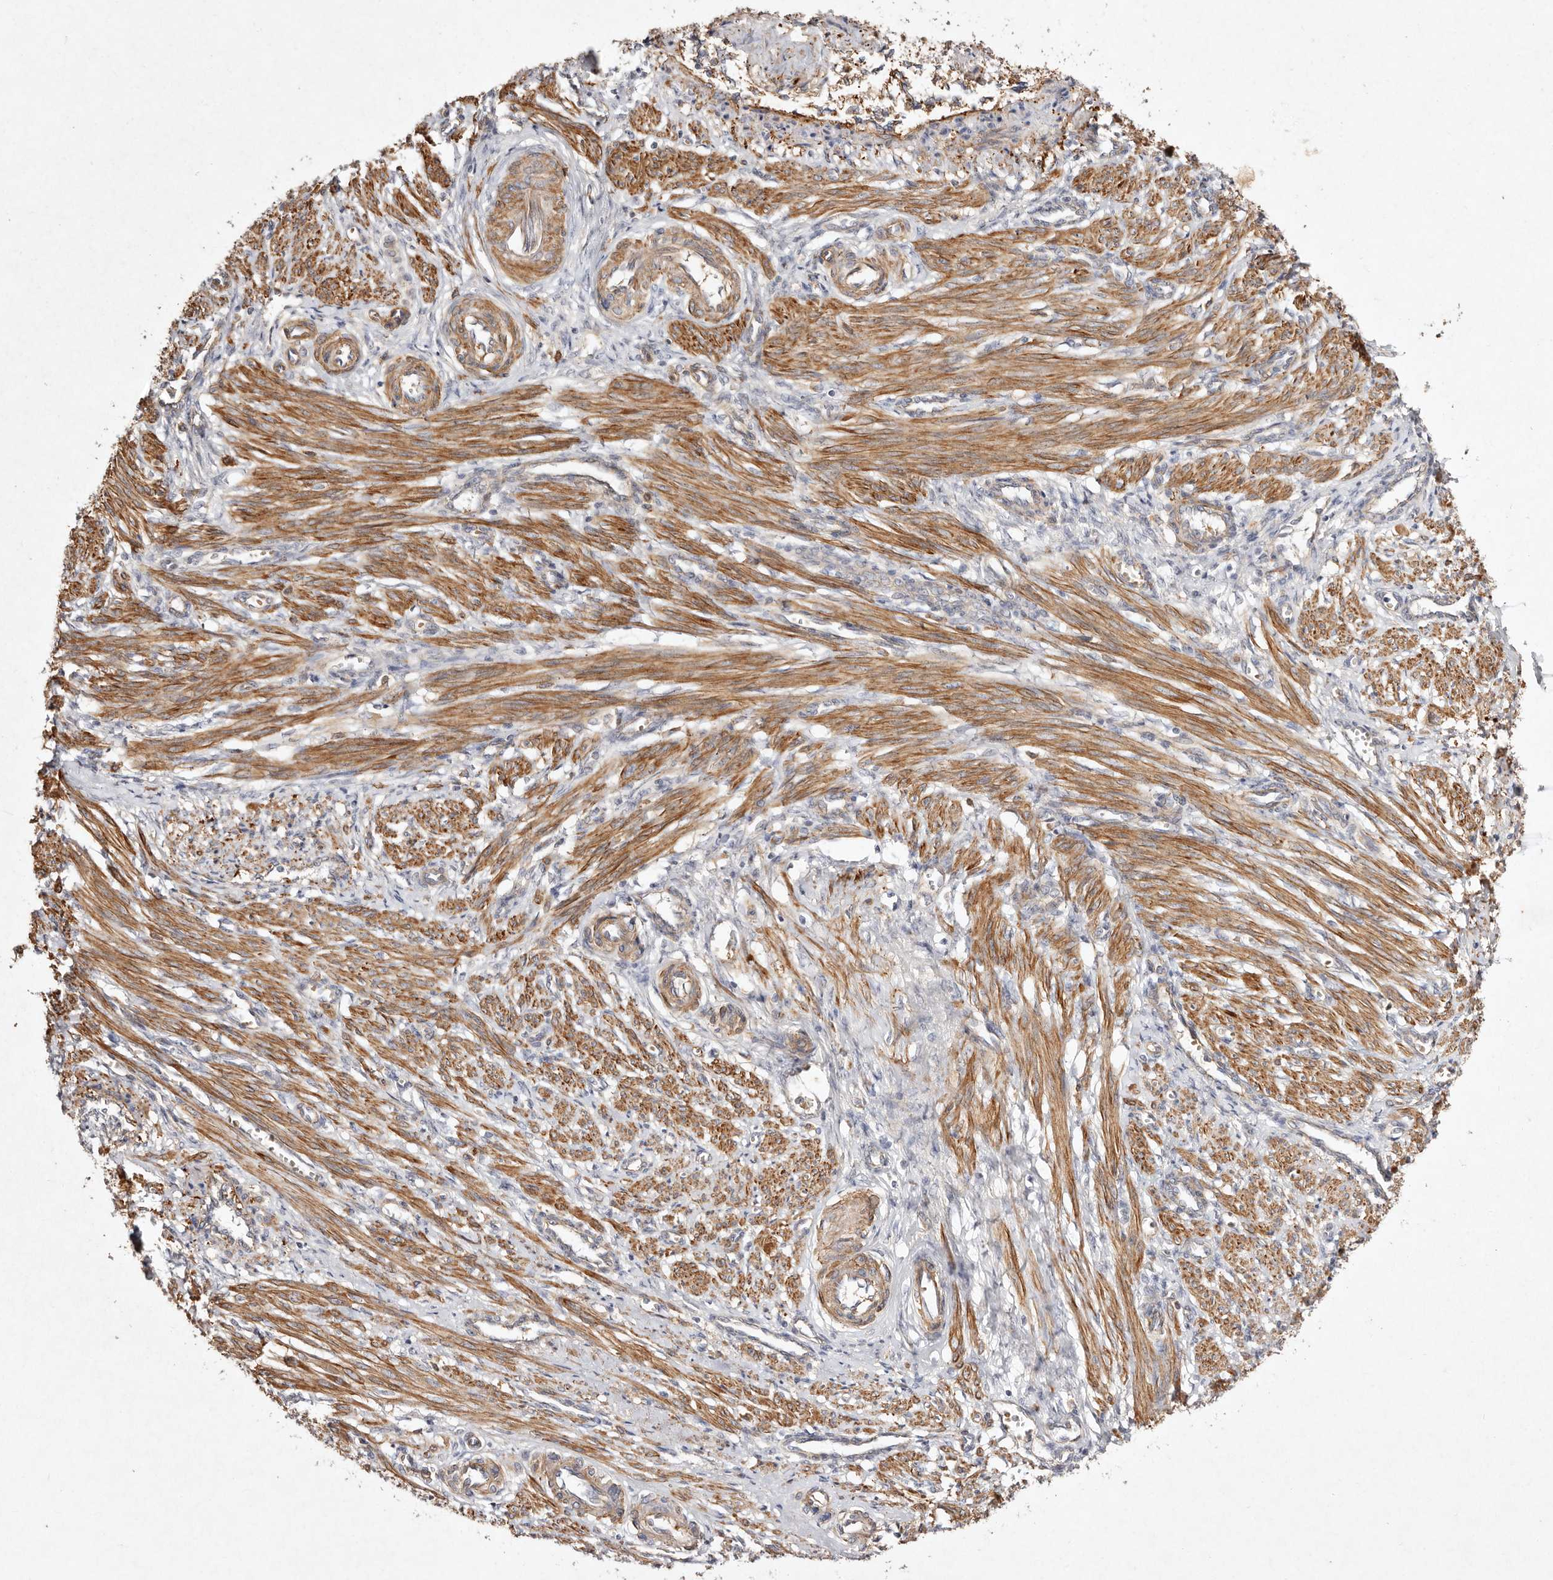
{"staining": {"intensity": "moderate", "quantity": ">75%", "location": "cytoplasmic/membranous"}, "tissue": "smooth muscle", "cell_type": "Smooth muscle cells", "image_type": "normal", "snomed": [{"axis": "morphology", "description": "Normal tissue, NOS"}, {"axis": "topography", "description": "Endometrium"}], "caption": "Brown immunohistochemical staining in normal human smooth muscle displays moderate cytoplasmic/membranous expression in approximately >75% of smooth muscle cells. (IHC, brightfield microscopy, high magnification).", "gene": "MTMR11", "patient": {"sex": "female", "age": 33}}